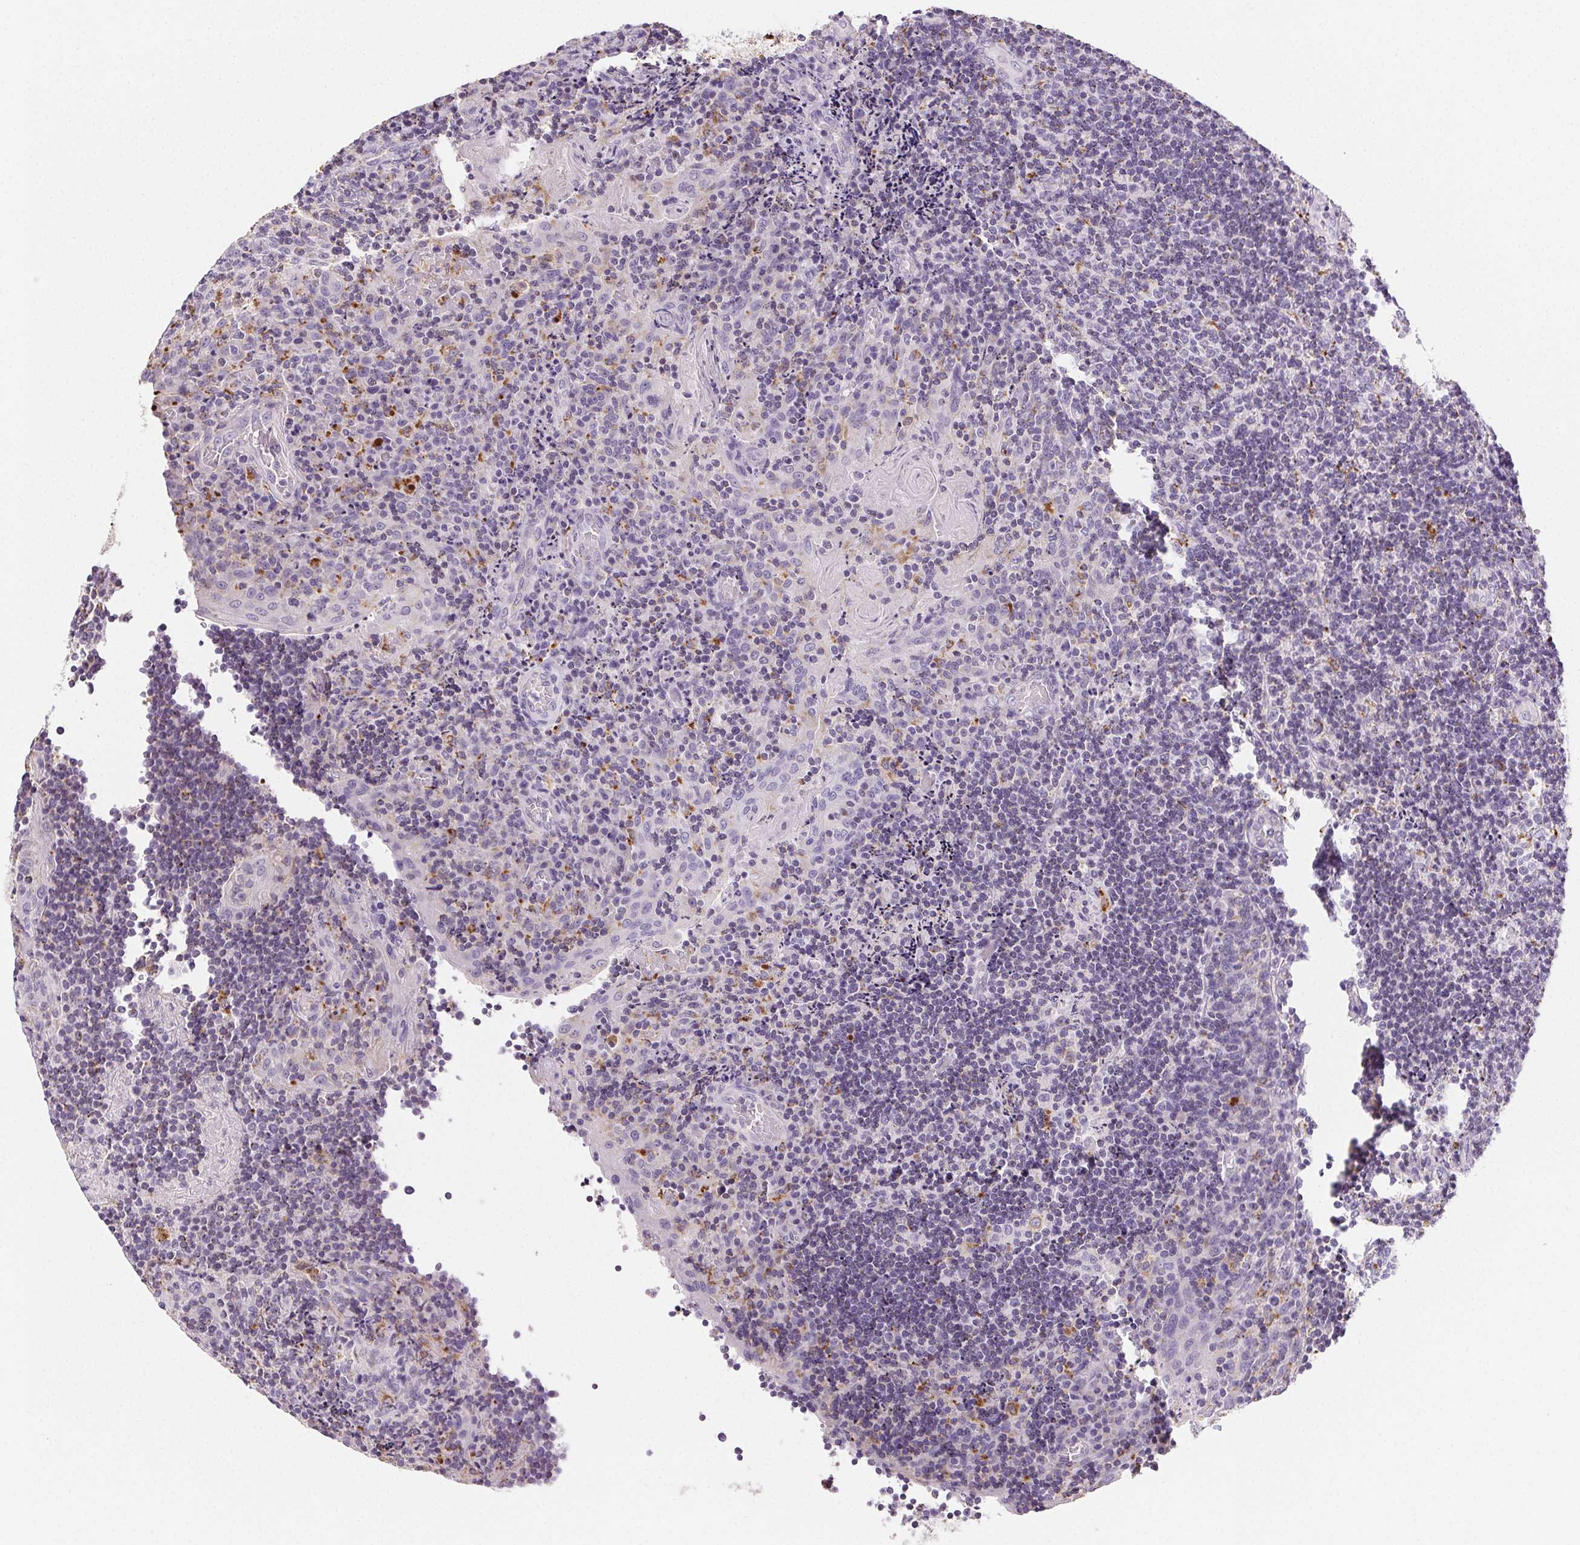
{"staining": {"intensity": "strong", "quantity": "<25%", "location": "cytoplasmic/membranous"}, "tissue": "tonsil", "cell_type": "Germinal center cells", "image_type": "normal", "snomed": [{"axis": "morphology", "description": "Normal tissue, NOS"}, {"axis": "topography", "description": "Tonsil"}], "caption": "Immunohistochemistry (IHC) of unremarkable human tonsil displays medium levels of strong cytoplasmic/membranous expression in about <25% of germinal center cells.", "gene": "LIPA", "patient": {"sex": "male", "age": 17}}